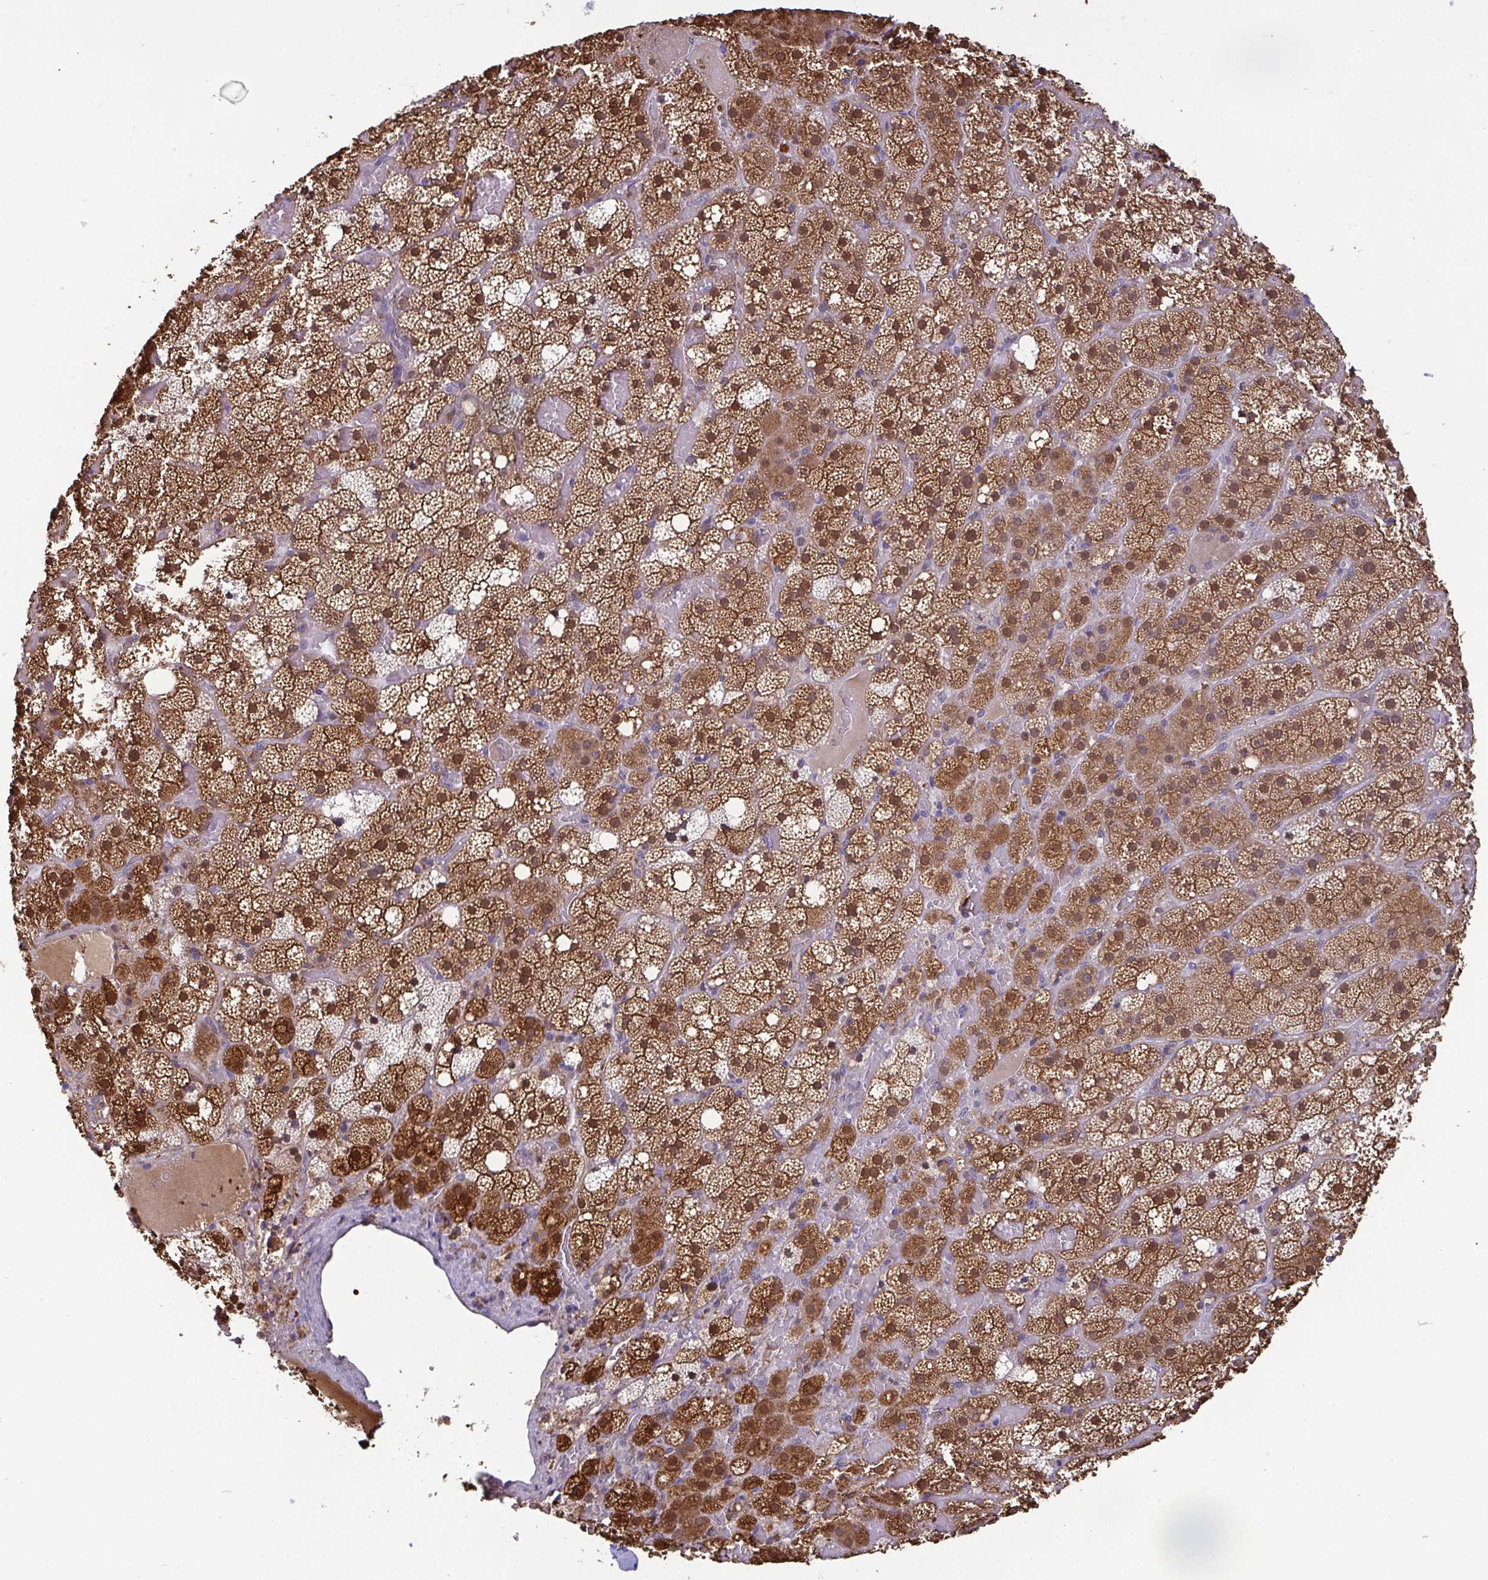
{"staining": {"intensity": "strong", "quantity": ">75%", "location": "cytoplasmic/membranous,nuclear"}, "tissue": "adrenal gland", "cell_type": "Glandular cells", "image_type": "normal", "snomed": [{"axis": "morphology", "description": "Normal tissue, NOS"}, {"axis": "topography", "description": "Adrenal gland"}], "caption": "Immunohistochemical staining of unremarkable adrenal gland displays high levels of strong cytoplasmic/membranous,nuclear expression in approximately >75% of glandular cells.", "gene": "IDH1", "patient": {"sex": "male", "age": 53}}